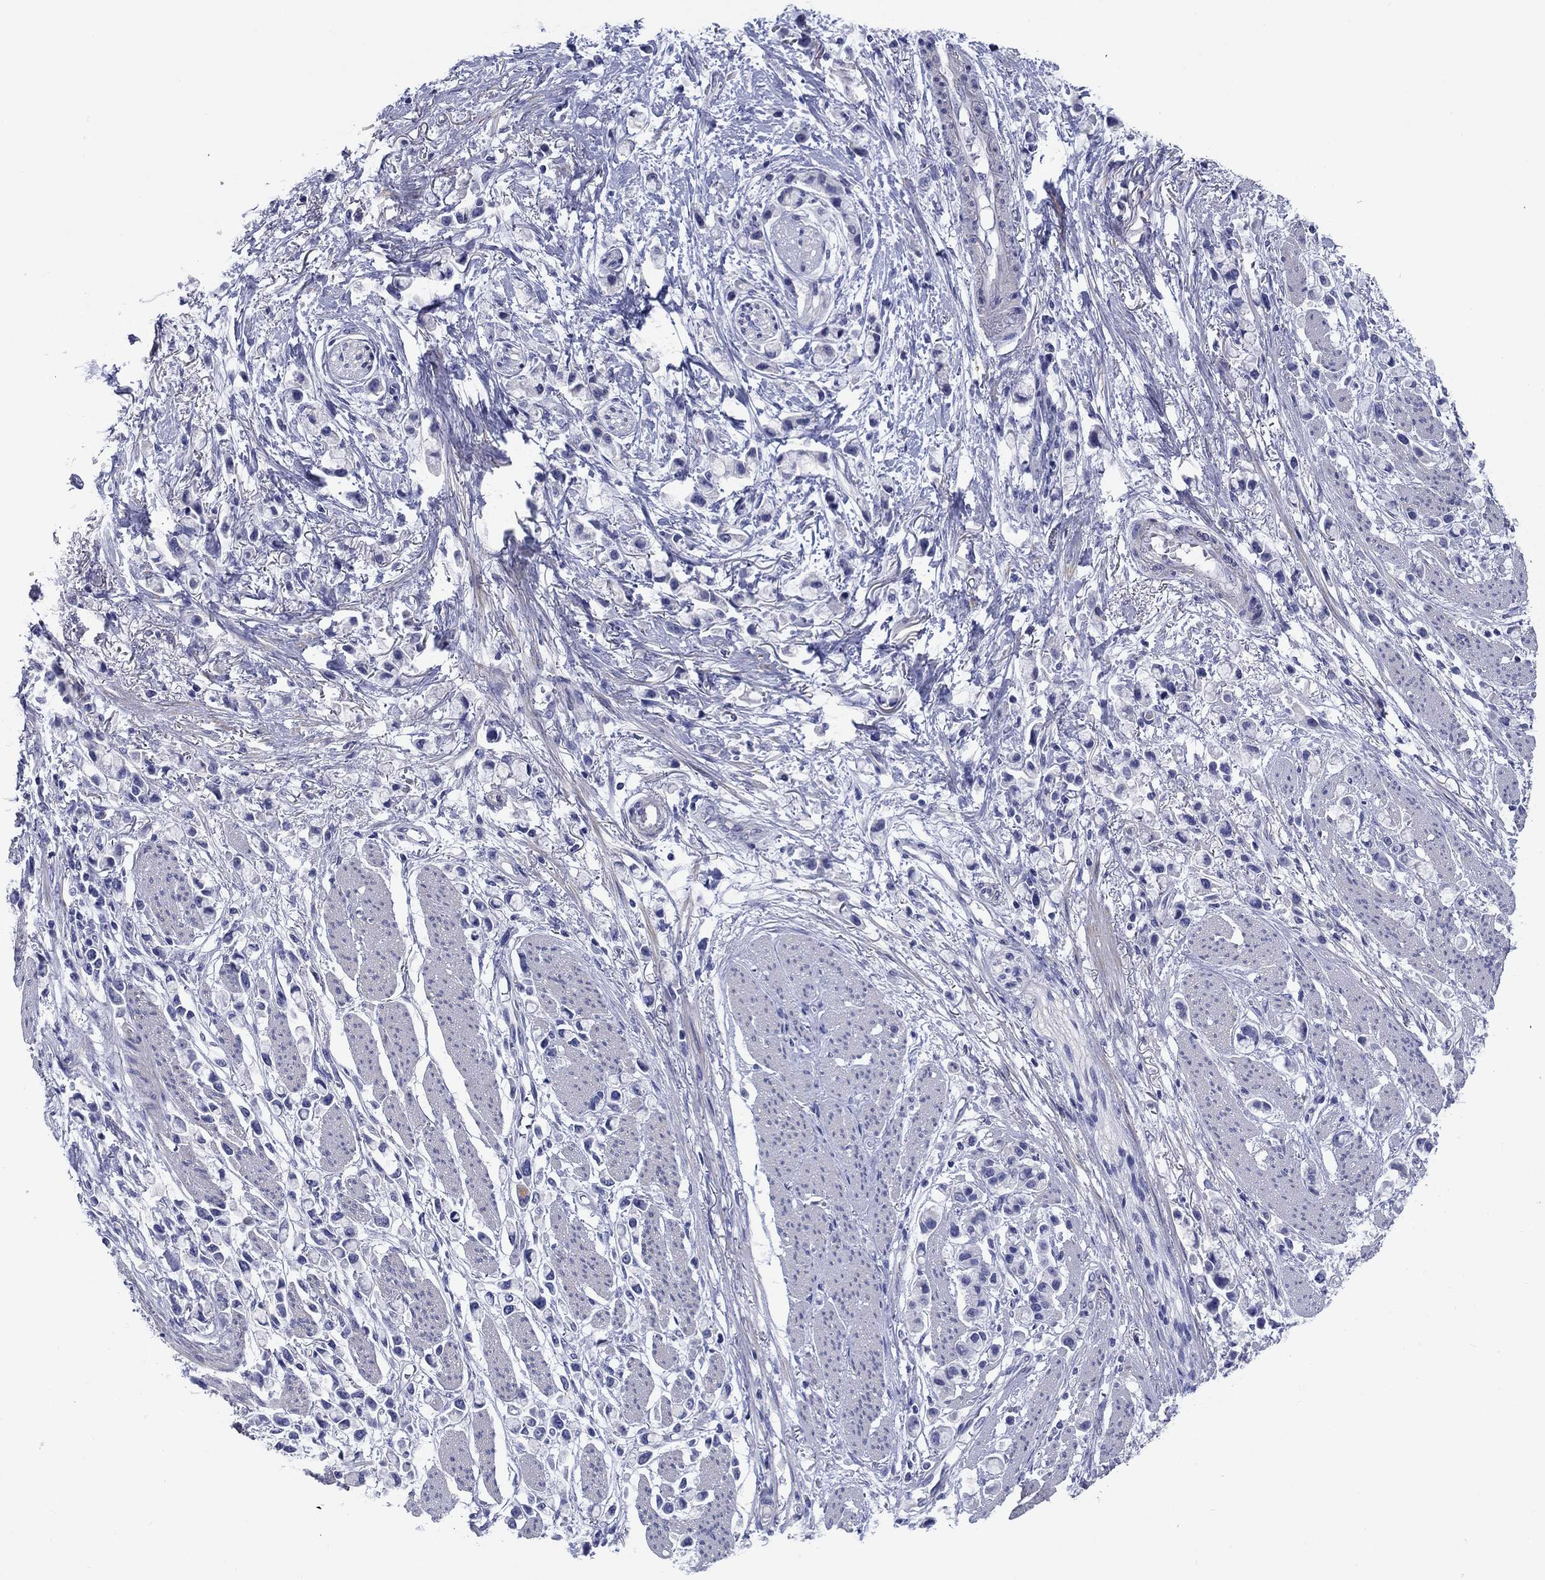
{"staining": {"intensity": "negative", "quantity": "none", "location": "none"}, "tissue": "stomach cancer", "cell_type": "Tumor cells", "image_type": "cancer", "snomed": [{"axis": "morphology", "description": "Adenocarcinoma, NOS"}, {"axis": "topography", "description": "Stomach"}], "caption": "A histopathology image of human stomach cancer is negative for staining in tumor cells.", "gene": "PRKCG", "patient": {"sex": "female", "age": 81}}